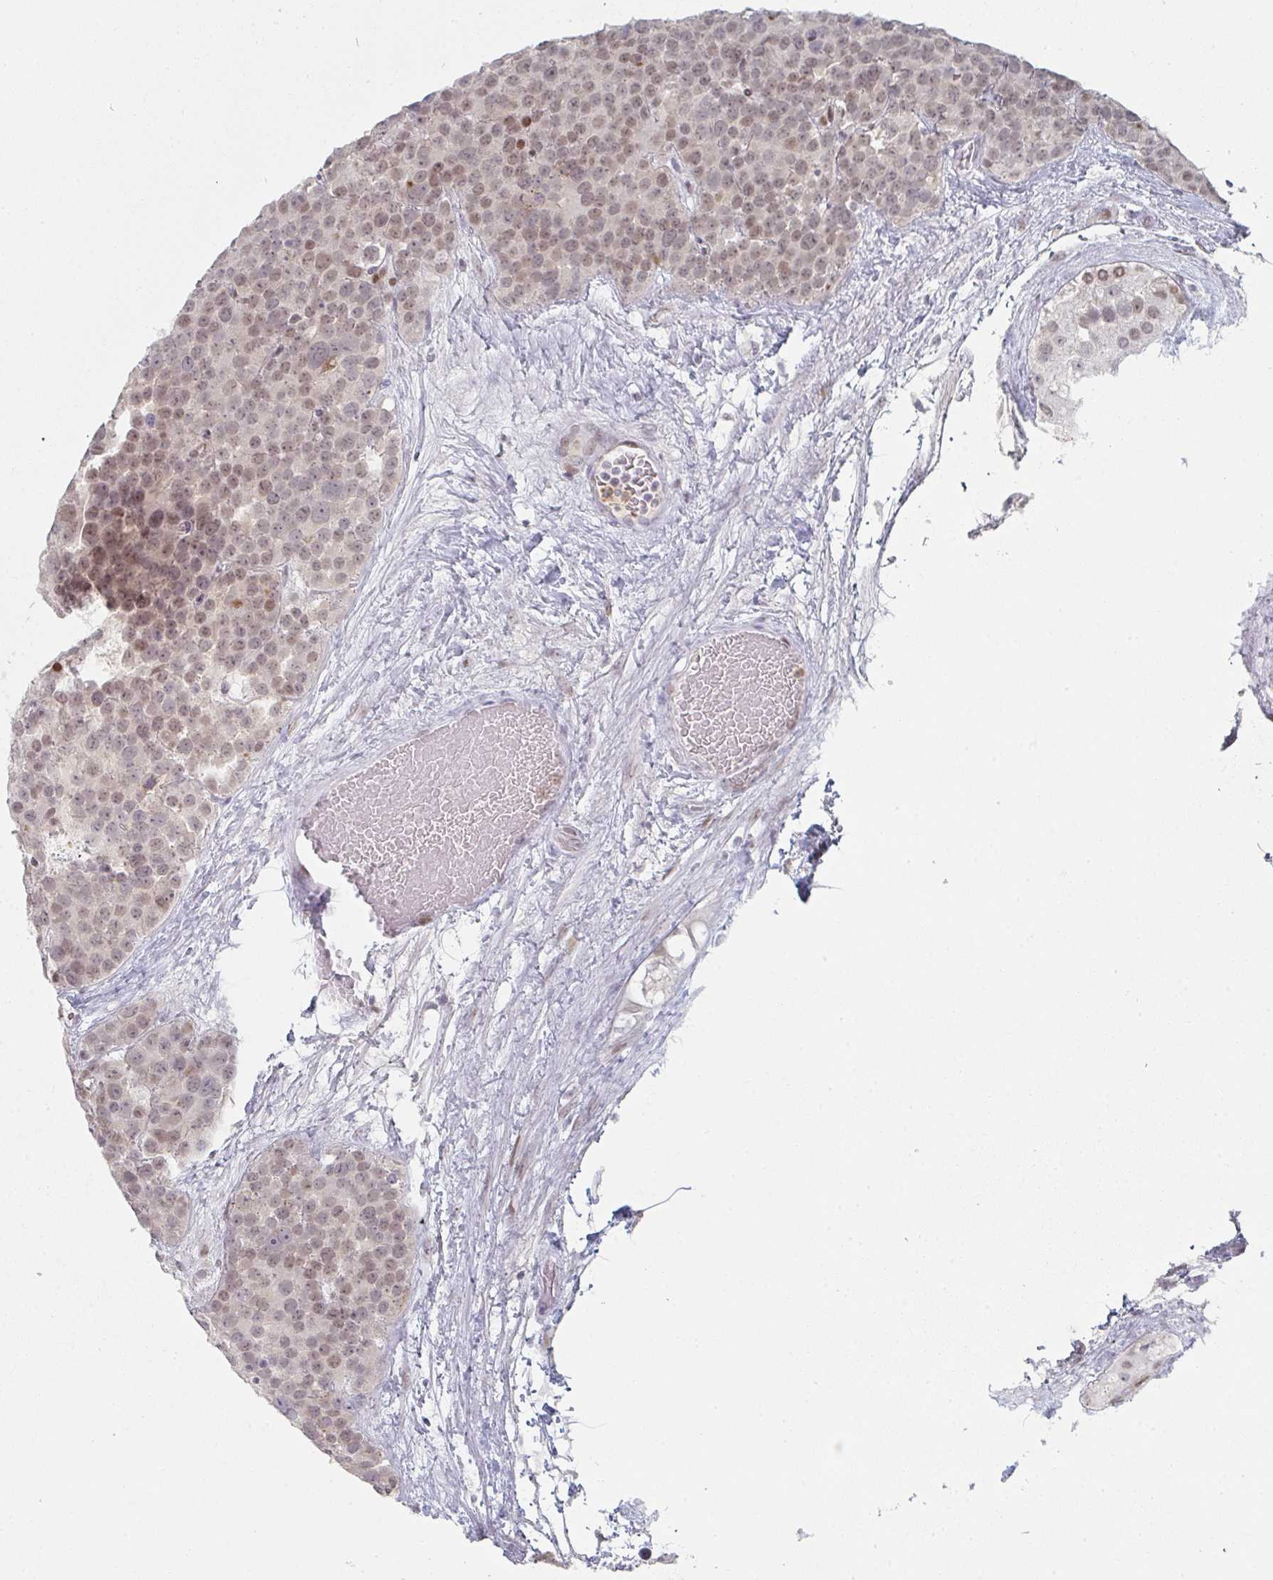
{"staining": {"intensity": "weak", "quantity": "25%-75%", "location": "nuclear"}, "tissue": "testis cancer", "cell_type": "Tumor cells", "image_type": "cancer", "snomed": [{"axis": "morphology", "description": "Seminoma, NOS"}, {"axis": "topography", "description": "Testis"}], "caption": "DAB immunohistochemical staining of testis seminoma shows weak nuclear protein positivity in about 25%-75% of tumor cells. (IHC, brightfield microscopy, high magnification).", "gene": "LIN54", "patient": {"sex": "male", "age": 71}}